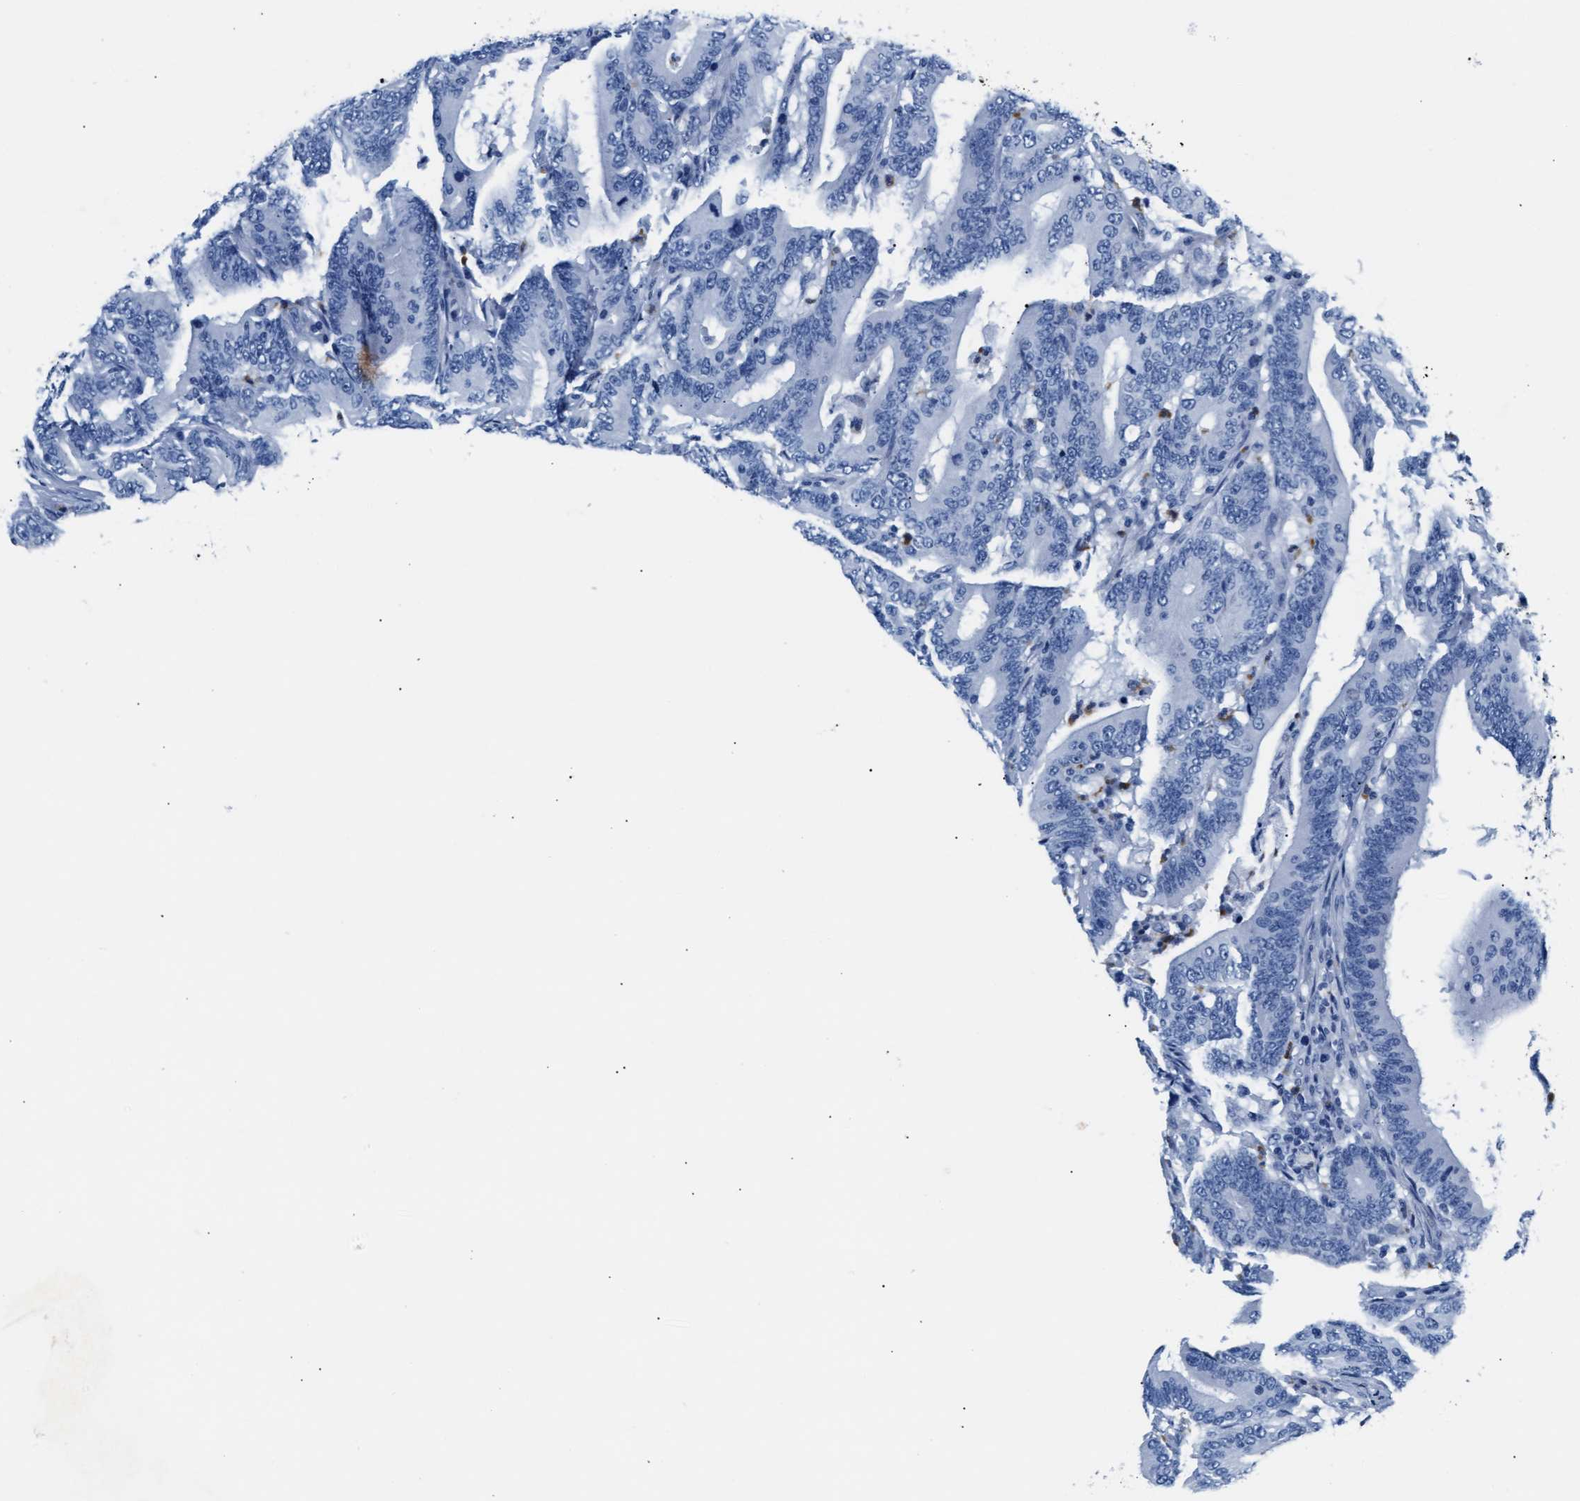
{"staining": {"intensity": "negative", "quantity": "none", "location": "none"}, "tissue": "colorectal cancer", "cell_type": "Tumor cells", "image_type": "cancer", "snomed": [{"axis": "morphology", "description": "Adenocarcinoma, NOS"}, {"axis": "topography", "description": "Colon"}], "caption": "Immunohistochemical staining of human colorectal cancer (adenocarcinoma) reveals no significant positivity in tumor cells.", "gene": "MMP8", "patient": {"sex": "female", "age": 66}}